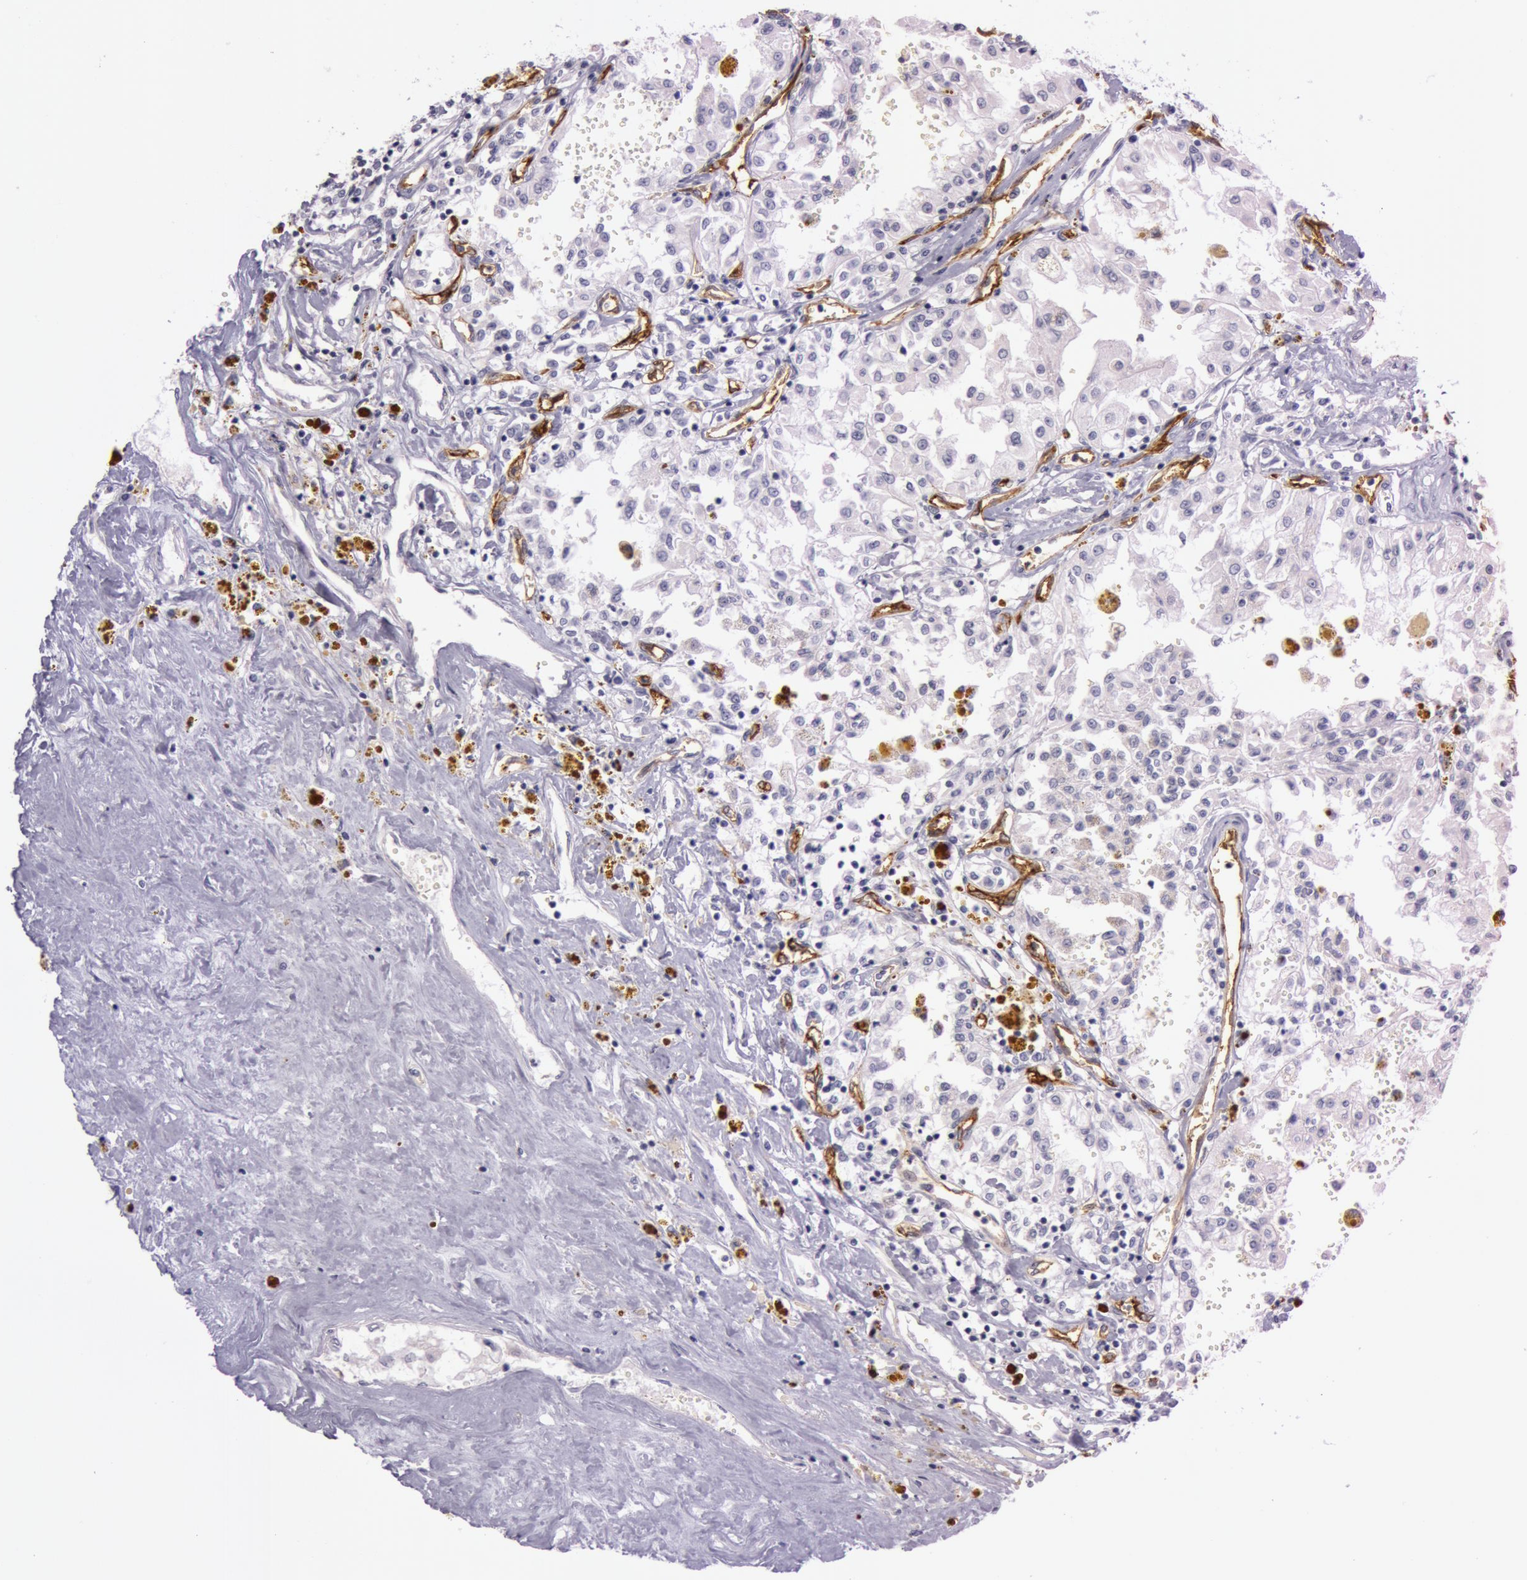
{"staining": {"intensity": "negative", "quantity": "none", "location": "none"}, "tissue": "renal cancer", "cell_type": "Tumor cells", "image_type": "cancer", "snomed": [{"axis": "morphology", "description": "Adenocarcinoma, NOS"}, {"axis": "topography", "description": "Kidney"}], "caption": "This is a image of immunohistochemistry (IHC) staining of renal adenocarcinoma, which shows no positivity in tumor cells. (Immunohistochemistry (ihc), brightfield microscopy, high magnification).", "gene": "FOLH1", "patient": {"sex": "male", "age": 78}}